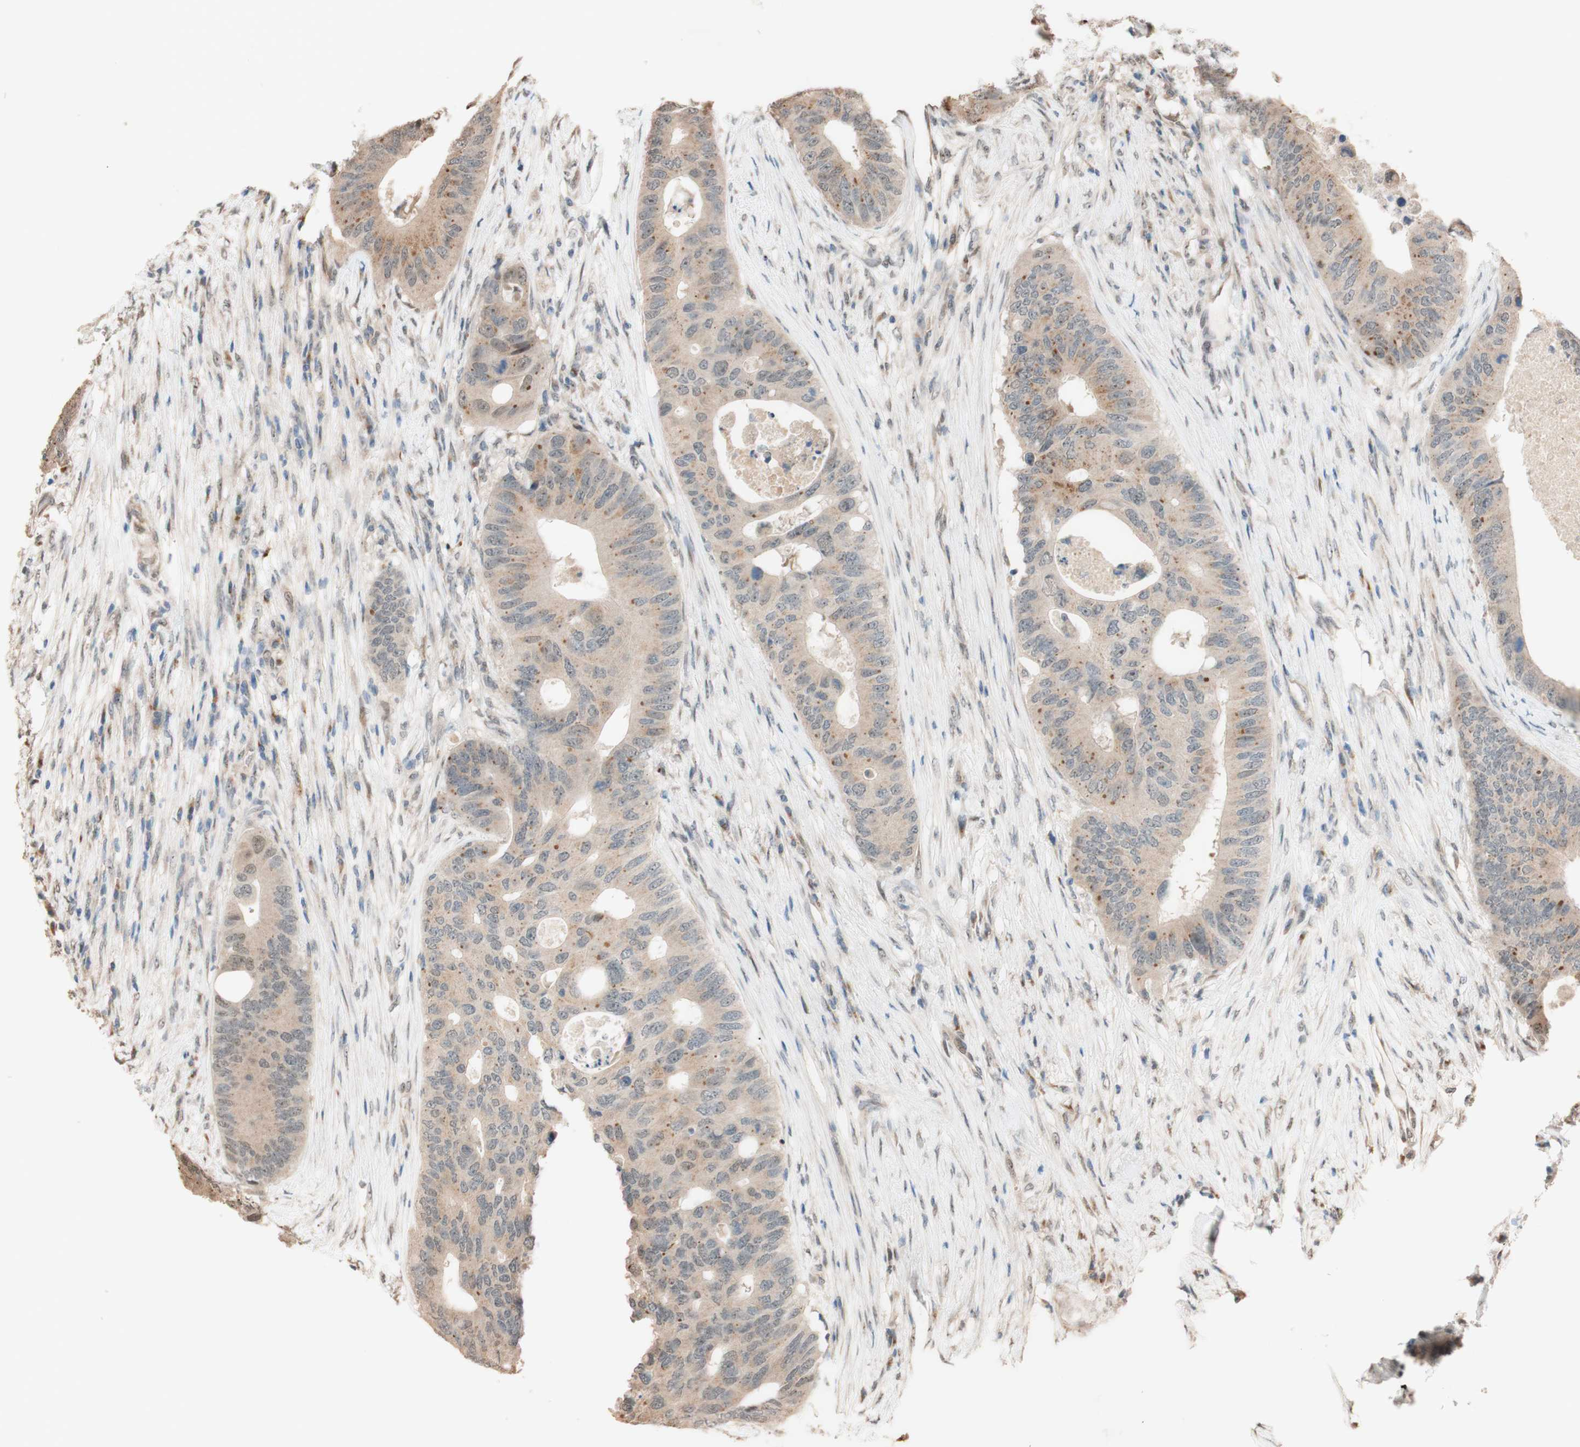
{"staining": {"intensity": "moderate", "quantity": "<25%", "location": "cytoplasmic/membranous"}, "tissue": "colorectal cancer", "cell_type": "Tumor cells", "image_type": "cancer", "snomed": [{"axis": "morphology", "description": "Adenocarcinoma, NOS"}, {"axis": "topography", "description": "Colon"}], "caption": "Human colorectal cancer stained for a protein (brown) exhibits moderate cytoplasmic/membranous positive positivity in about <25% of tumor cells.", "gene": "CCNC", "patient": {"sex": "male", "age": 71}}